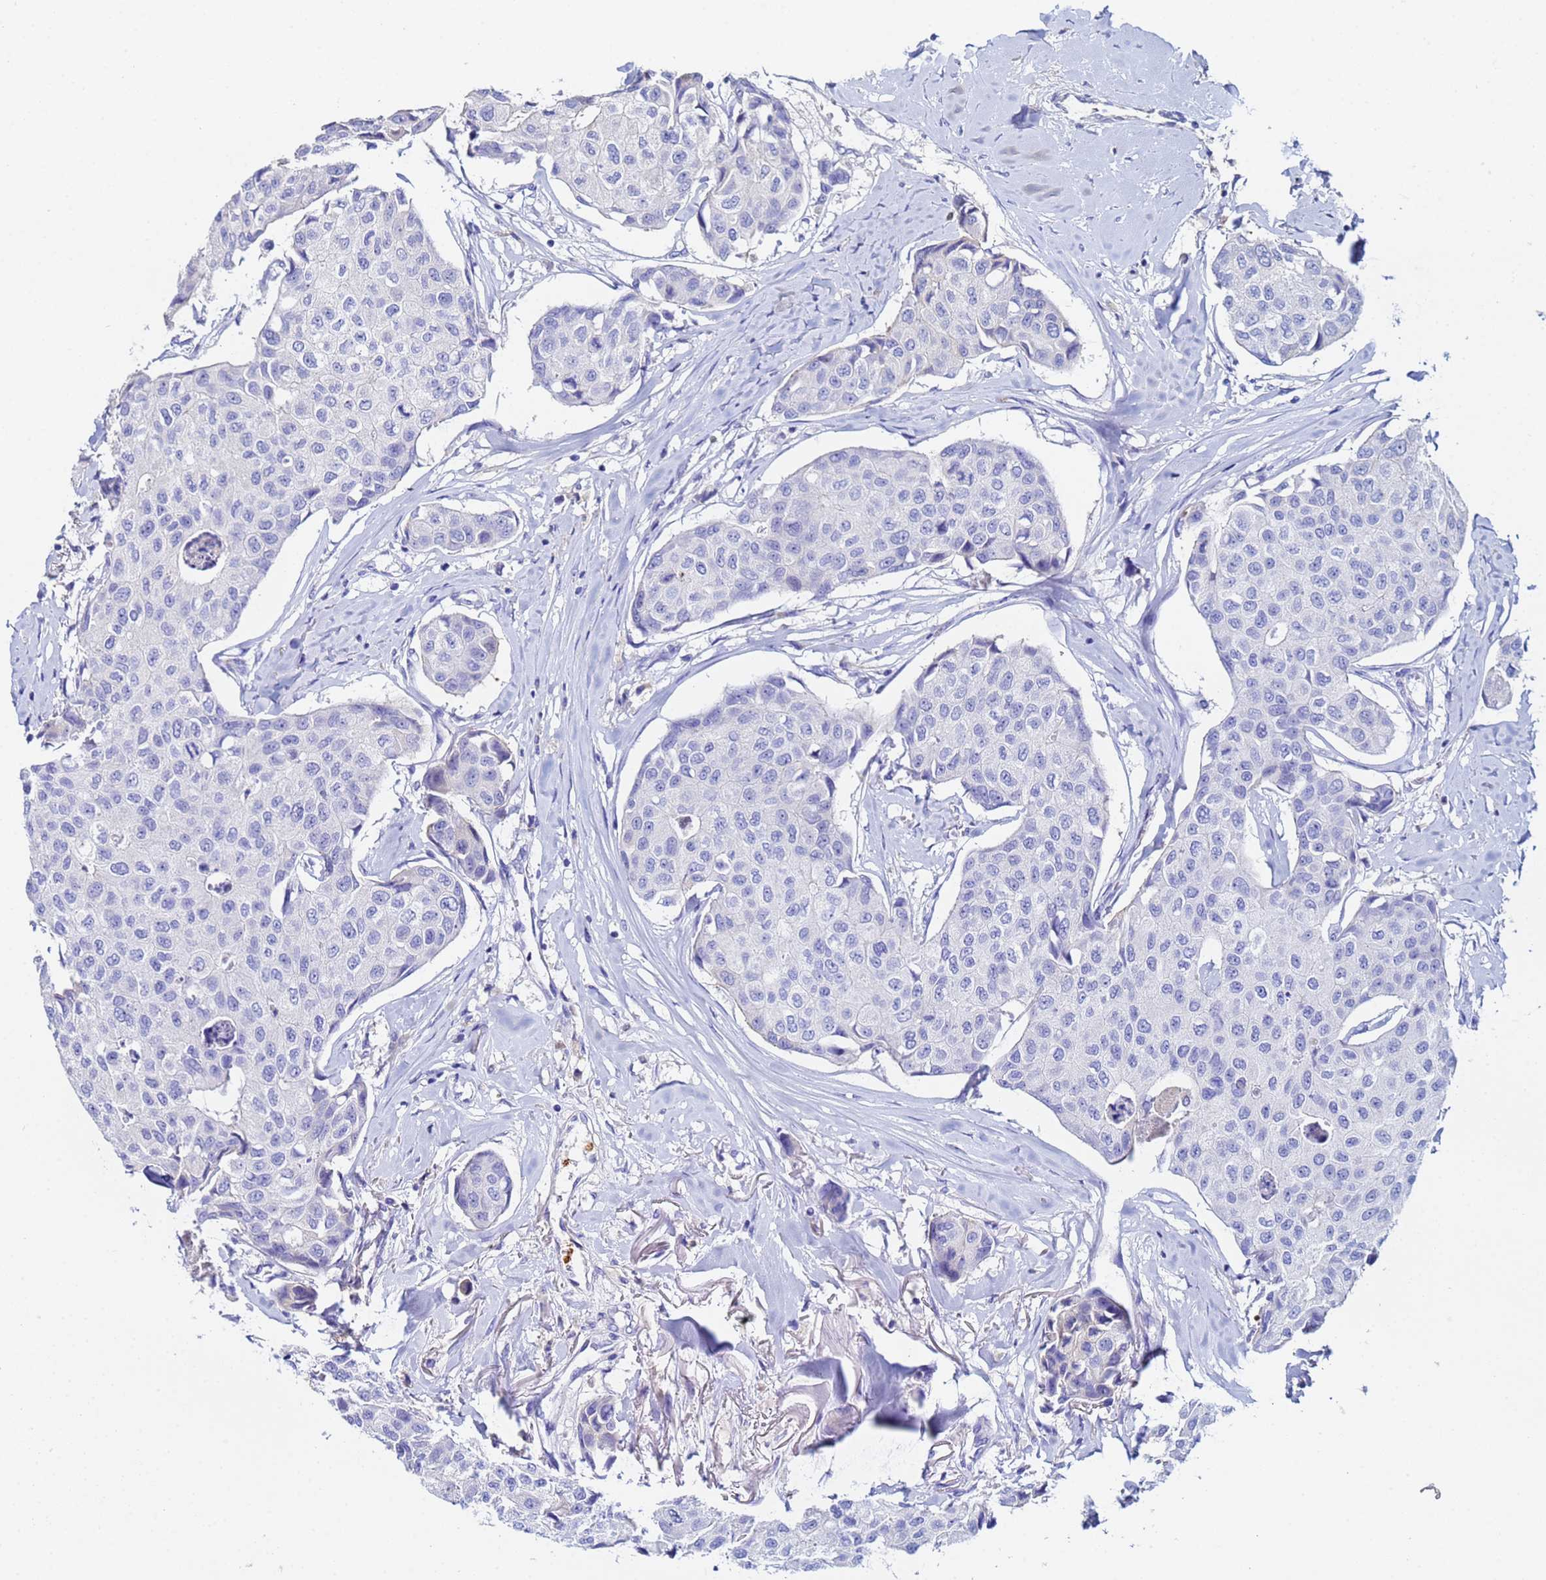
{"staining": {"intensity": "negative", "quantity": "none", "location": "none"}, "tissue": "breast cancer", "cell_type": "Tumor cells", "image_type": "cancer", "snomed": [{"axis": "morphology", "description": "Duct carcinoma"}, {"axis": "topography", "description": "Breast"}], "caption": "Tumor cells show no significant expression in breast cancer (infiltrating ductal carcinoma).", "gene": "TUBAL3", "patient": {"sex": "female", "age": 80}}